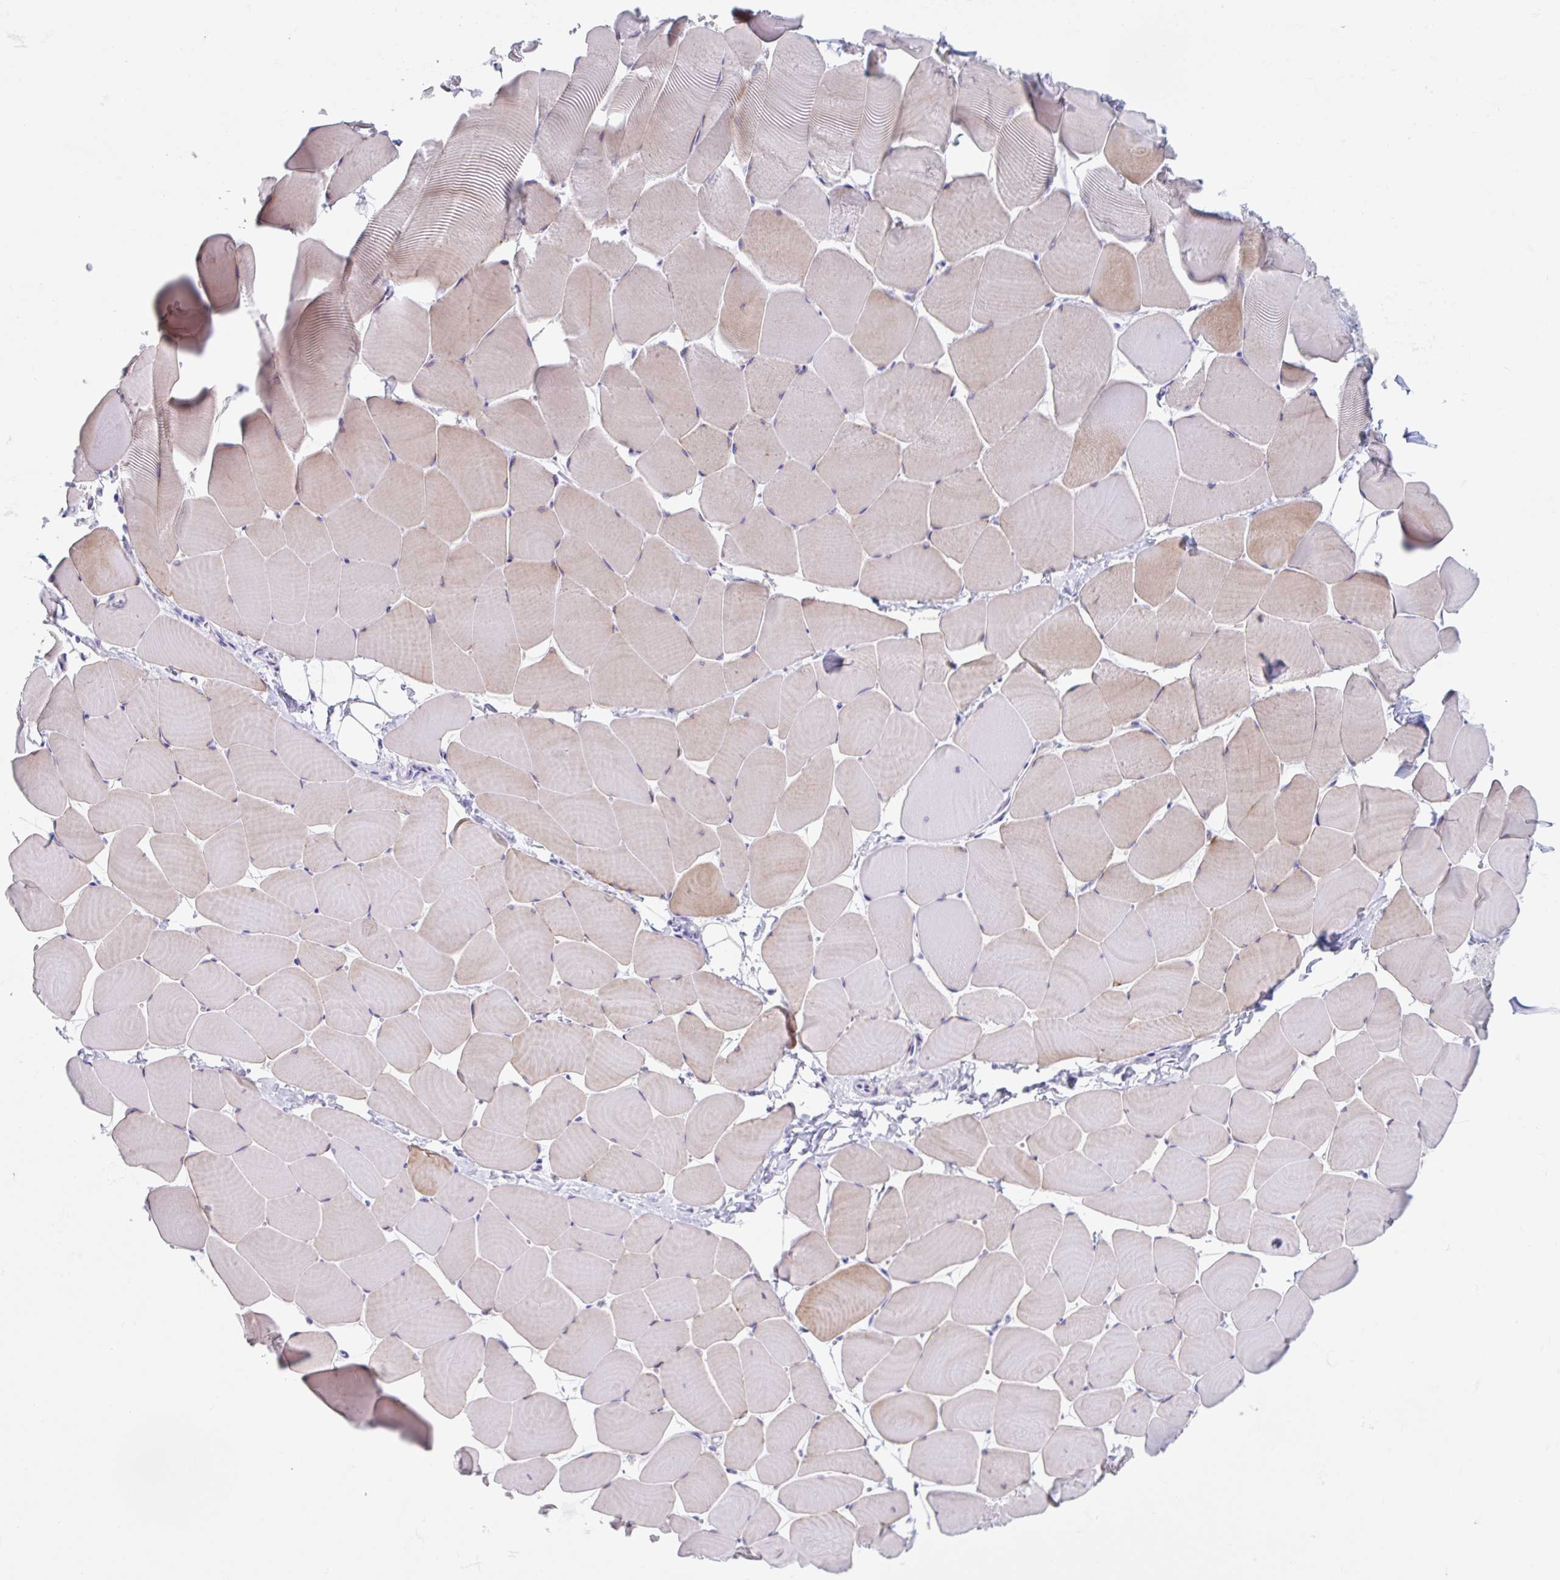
{"staining": {"intensity": "weak", "quantity": "25%-75%", "location": "cytoplasmic/membranous"}, "tissue": "skeletal muscle", "cell_type": "Myocytes", "image_type": "normal", "snomed": [{"axis": "morphology", "description": "Normal tissue, NOS"}, {"axis": "topography", "description": "Skeletal muscle"}], "caption": "The histopathology image displays staining of benign skeletal muscle, revealing weak cytoplasmic/membranous protein expression (brown color) within myocytes.", "gene": "CPTP", "patient": {"sex": "male", "age": 25}}